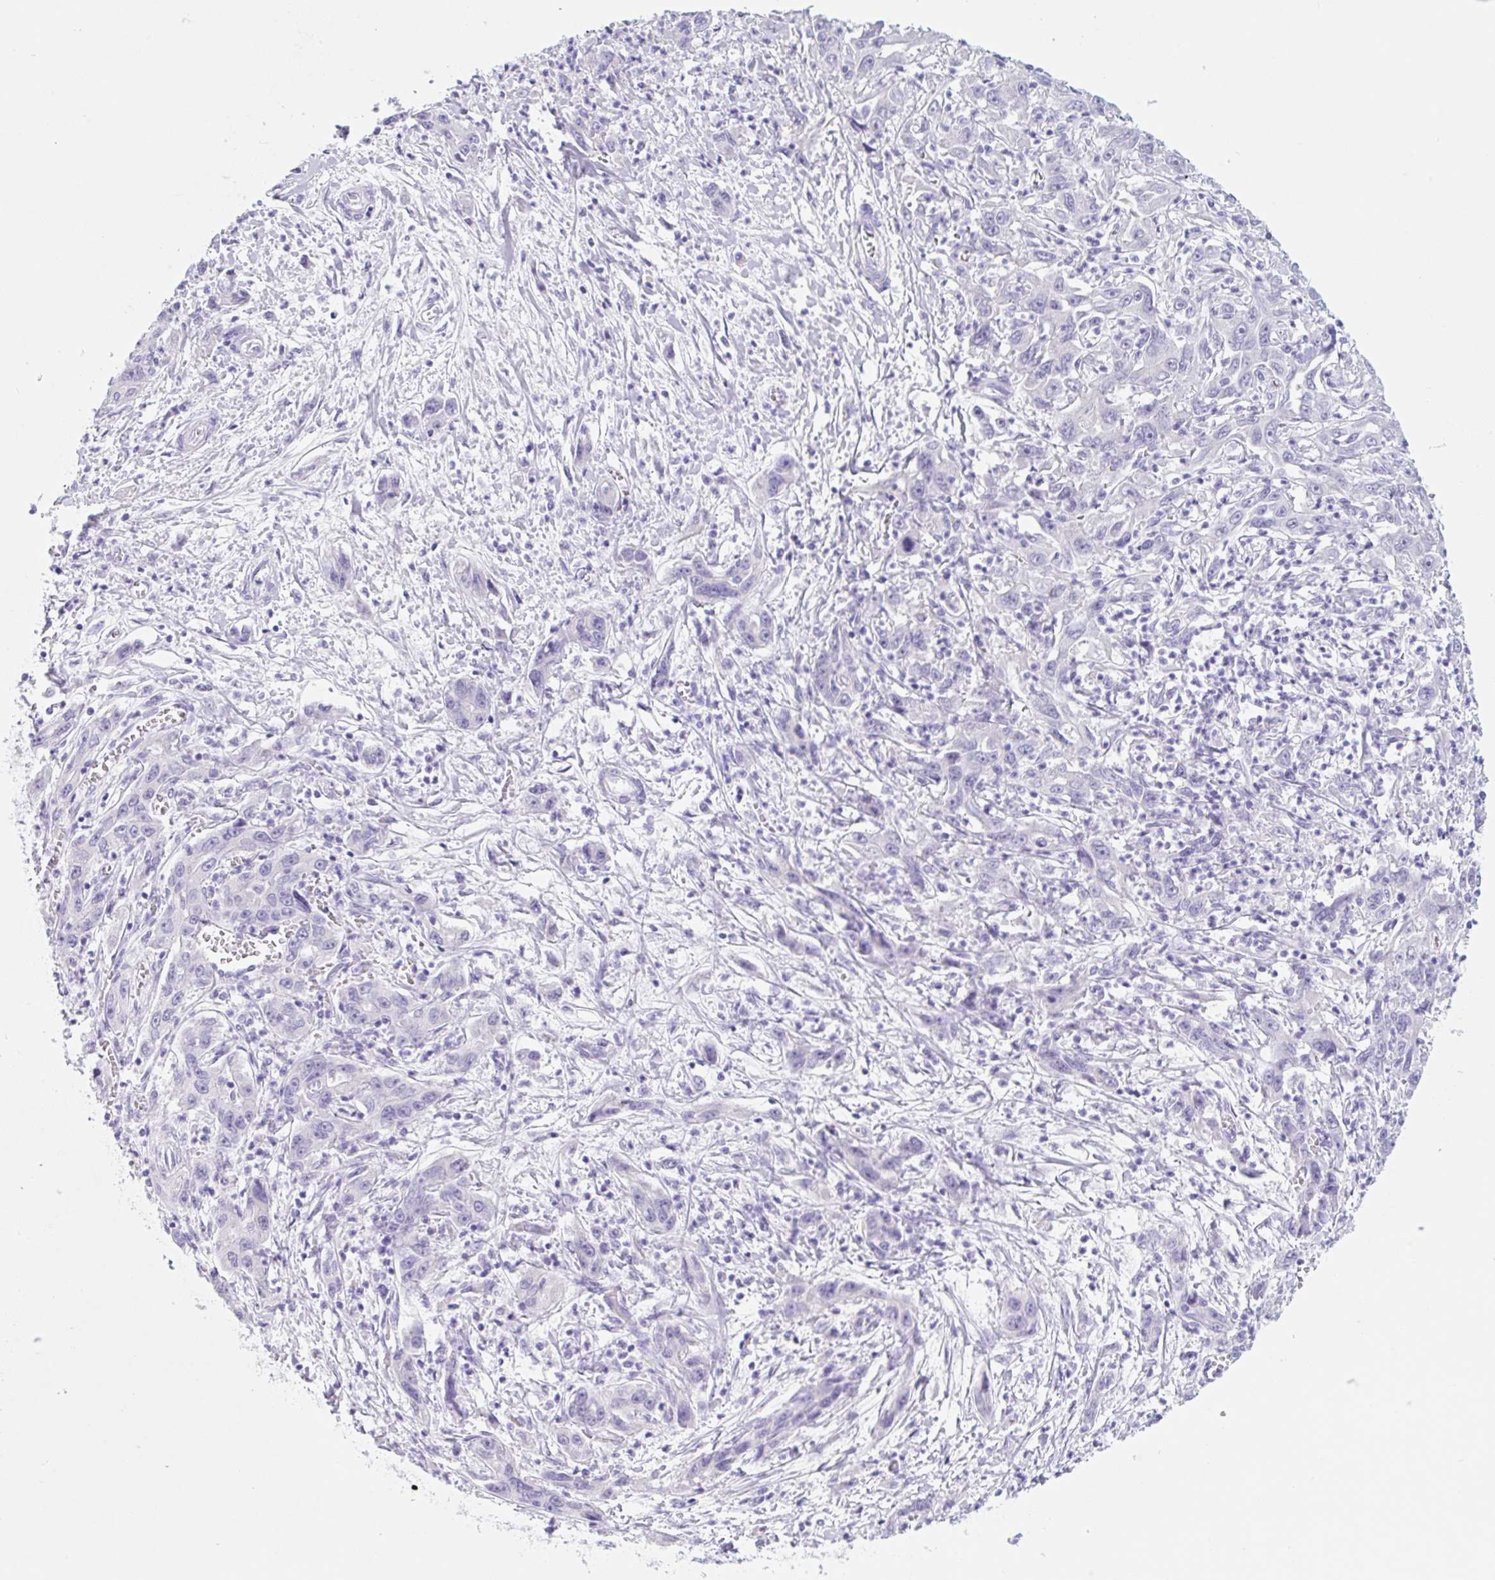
{"staining": {"intensity": "negative", "quantity": "none", "location": "none"}, "tissue": "liver cancer", "cell_type": "Tumor cells", "image_type": "cancer", "snomed": [{"axis": "morphology", "description": "Carcinoma, Hepatocellular, NOS"}, {"axis": "topography", "description": "Liver"}], "caption": "IHC of liver cancer displays no positivity in tumor cells. (Immunohistochemistry (ihc), brightfield microscopy, high magnification).", "gene": "KLK8", "patient": {"sex": "male", "age": 63}}